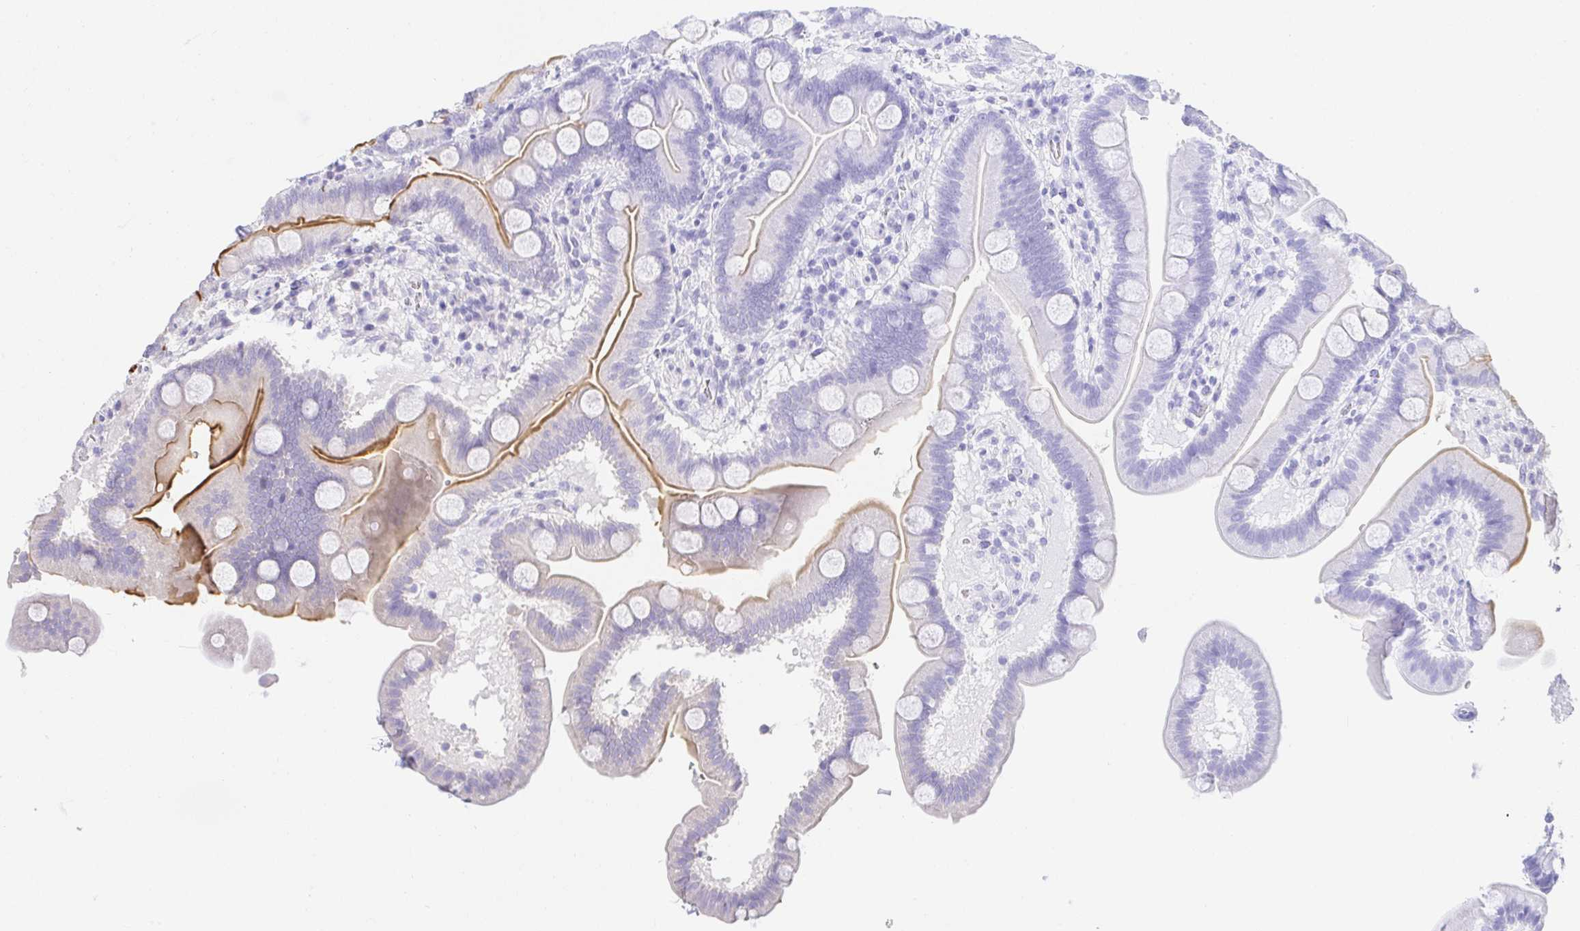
{"staining": {"intensity": "moderate", "quantity": "25%-75%", "location": "cytoplasmic/membranous"}, "tissue": "duodenum", "cell_type": "Glandular cells", "image_type": "normal", "snomed": [{"axis": "morphology", "description": "Normal tissue, NOS"}, {"axis": "topography", "description": "Duodenum"}], "caption": "Protein expression by immunohistochemistry (IHC) shows moderate cytoplasmic/membranous expression in approximately 25%-75% of glandular cells in normal duodenum. The staining was performed using DAB, with brown indicating positive protein expression. Nuclei are stained blue with hematoxylin.", "gene": "VGLL1", "patient": {"sex": "male", "age": 59}}